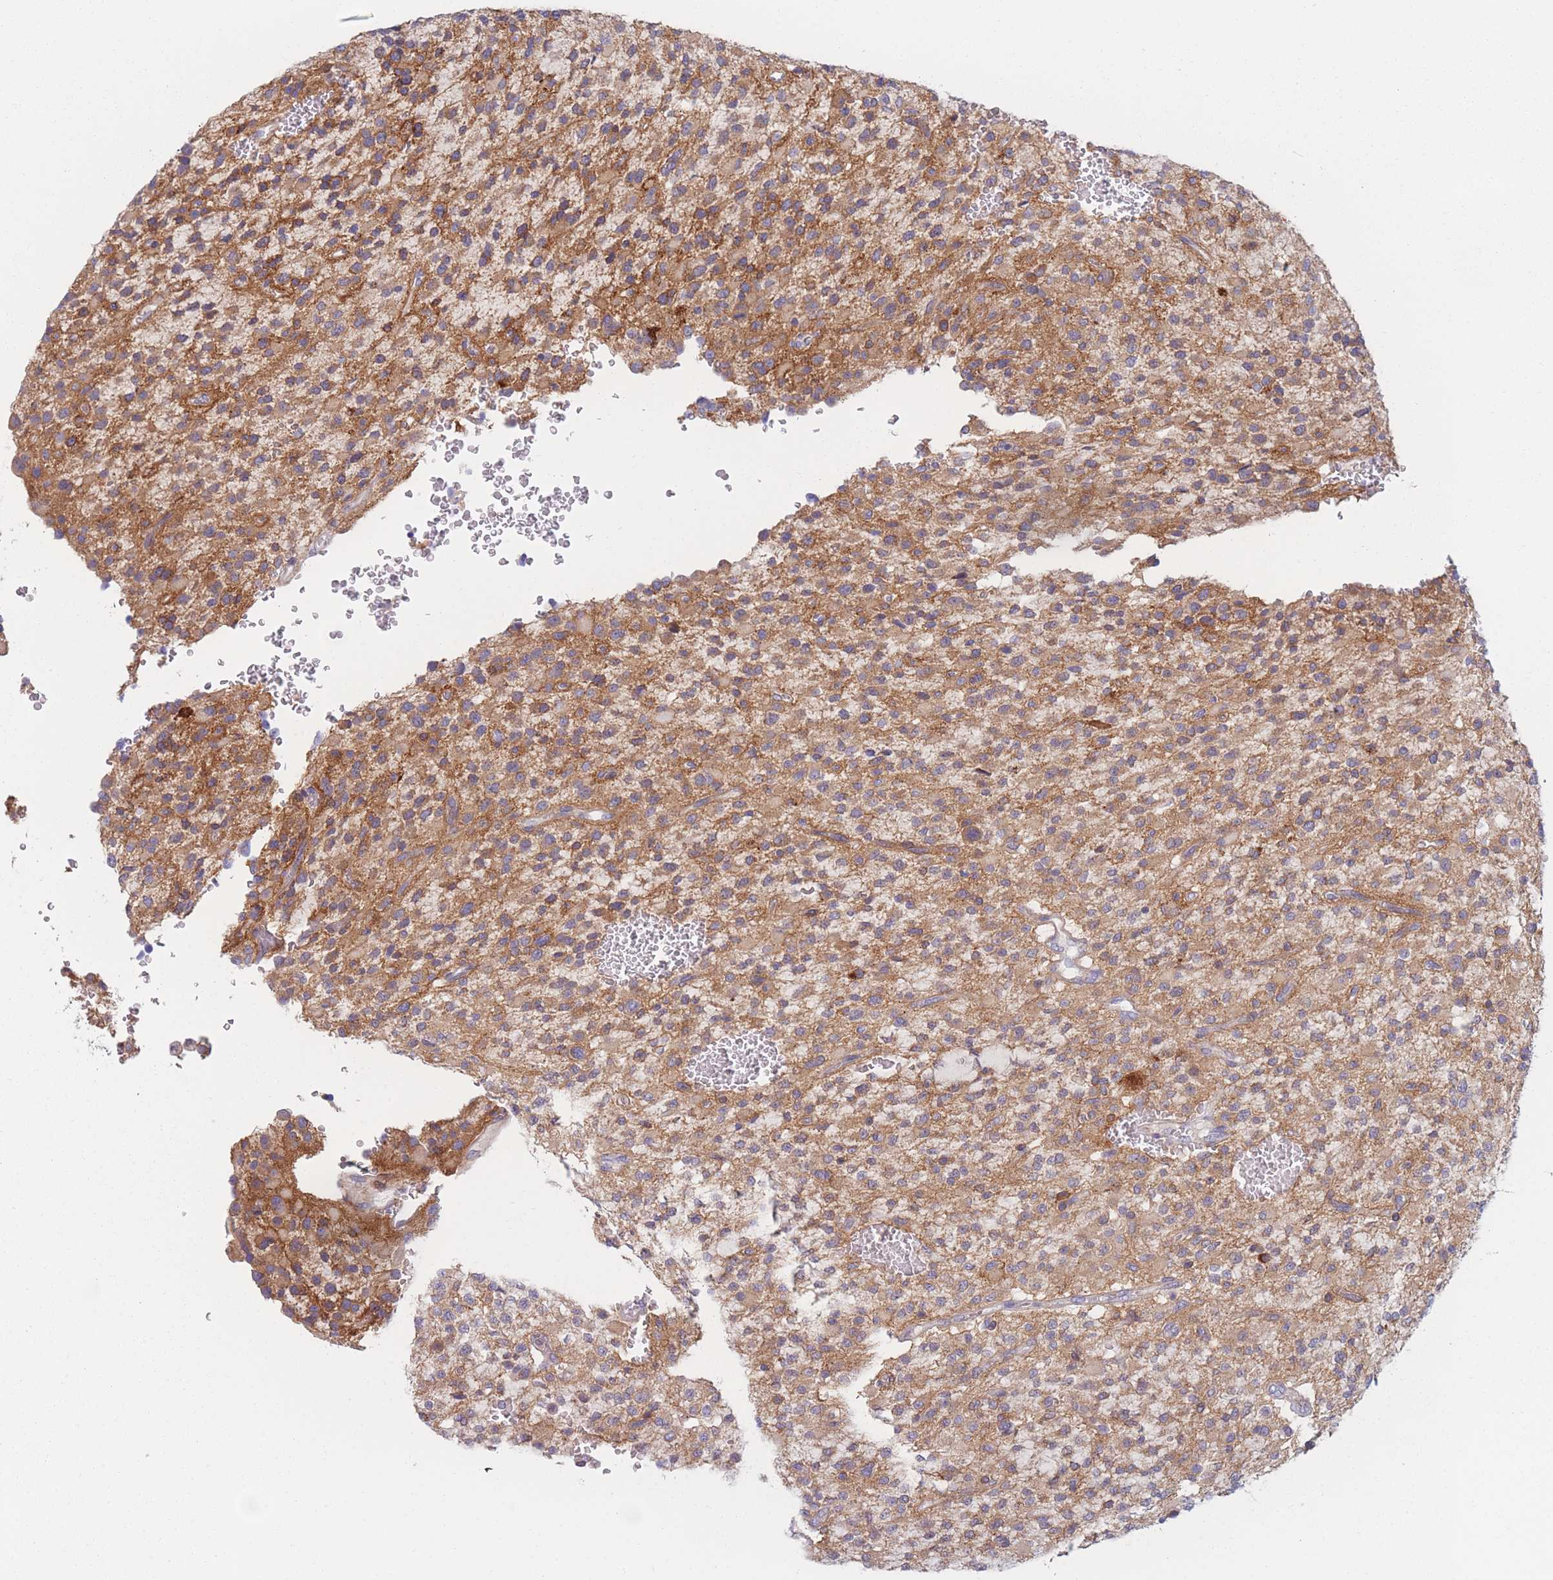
{"staining": {"intensity": "negative", "quantity": "none", "location": "none"}, "tissue": "glioma", "cell_type": "Tumor cells", "image_type": "cancer", "snomed": [{"axis": "morphology", "description": "Glioma, malignant, High grade"}, {"axis": "topography", "description": "Brain"}], "caption": "Micrograph shows no protein positivity in tumor cells of glioma tissue. The staining was performed using DAB (3,3'-diaminobenzidine) to visualize the protein expression in brown, while the nuclei were stained in blue with hematoxylin (Magnification: 20x).", "gene": "PDE4A", "patient": {"sex": "male", "age": 34}}